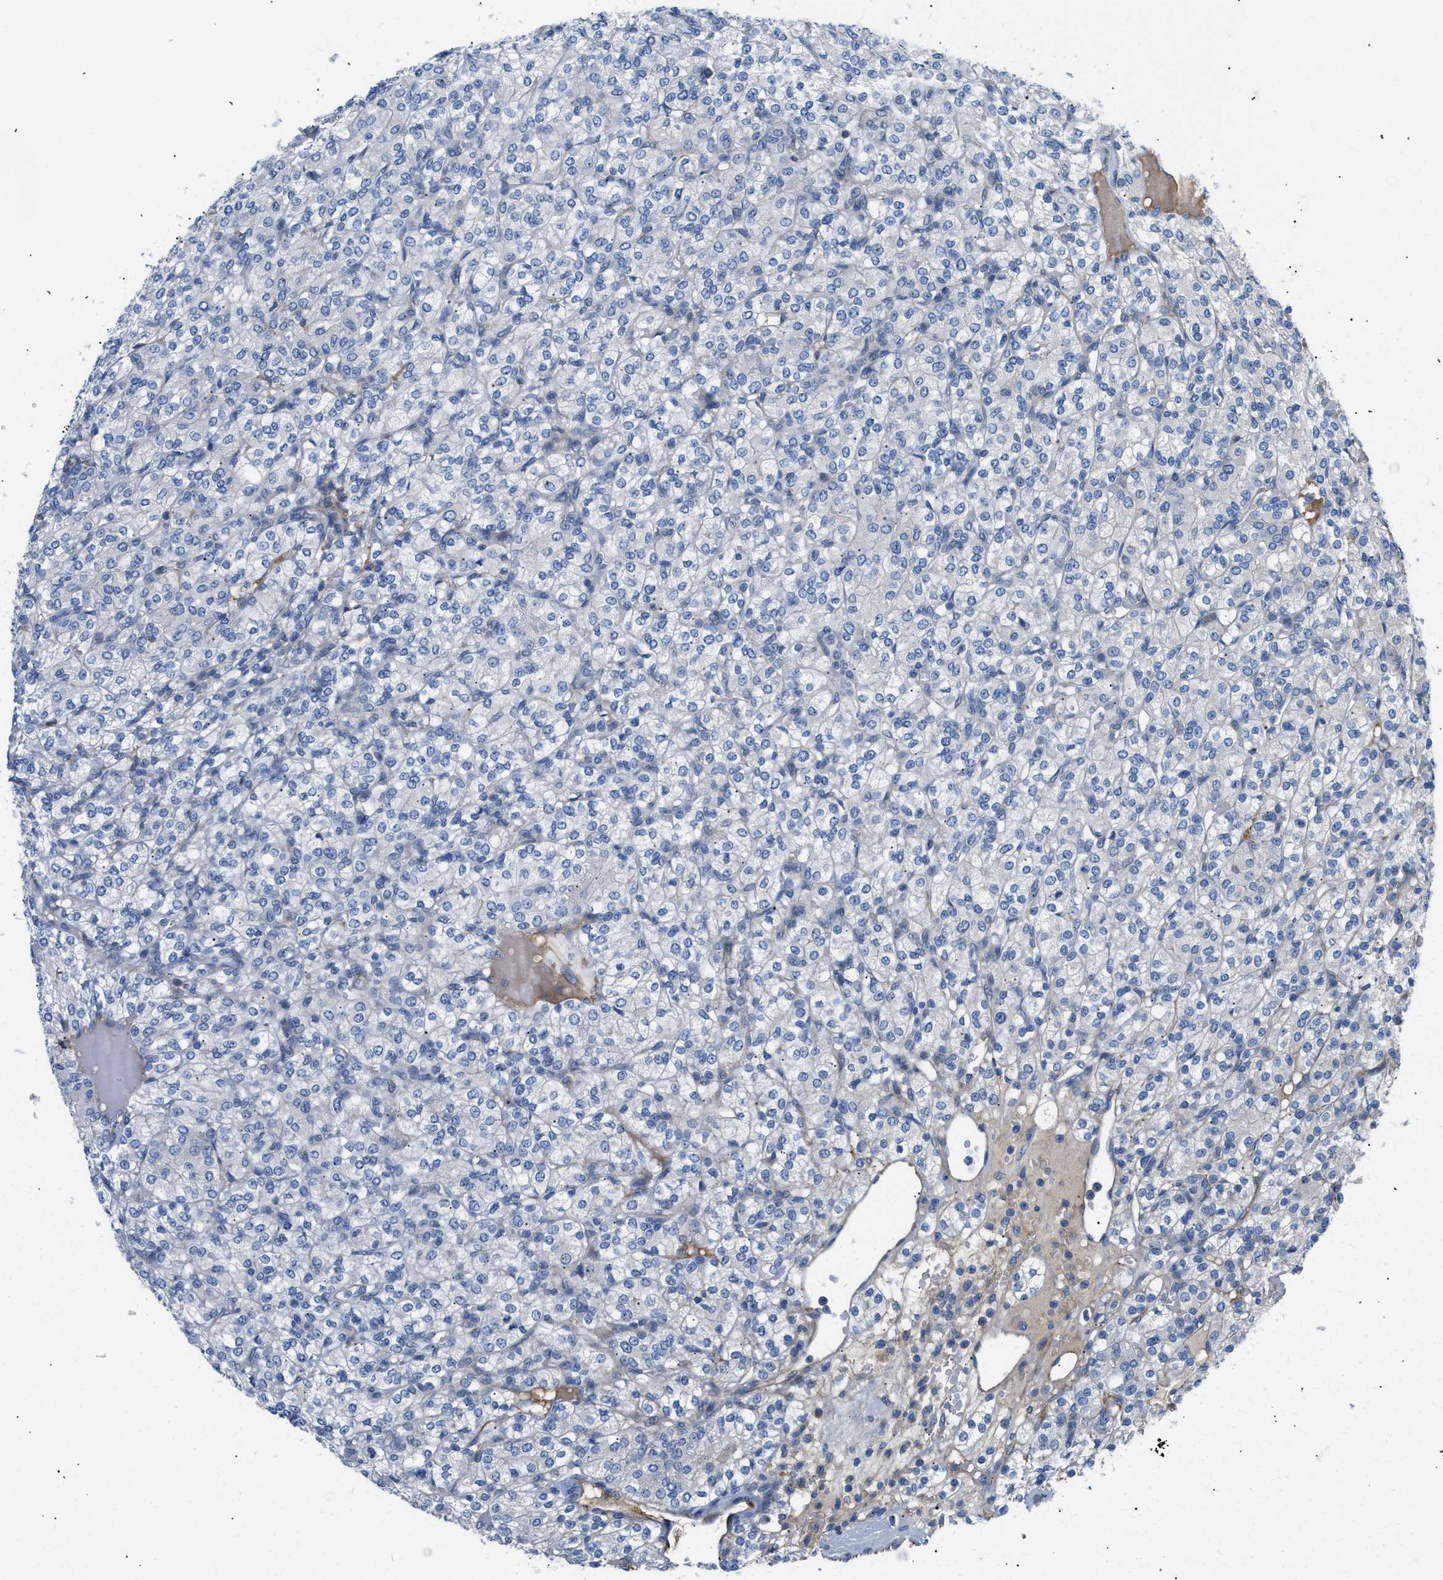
{"staining": {"intensity": "negative", "quantity": "none", "location": "none"}, "tissue": "renal cancer", "cell_type": "Tumor cells", "image_type": "cancer", "snomed": [{"axis": "morphology", "description": "Adenocarcinoma, NOS"}, {"axis": "topography", "description": "Kidney"}], "caption": "DAB (3,3'-diaminobenzidine) immunohistochemical staining of renal cancer (adenocarcinoma) displays no significant positivity in tumor cells.", "gene": "TFPI", "patient": {"sex": "male", "age": 77}}